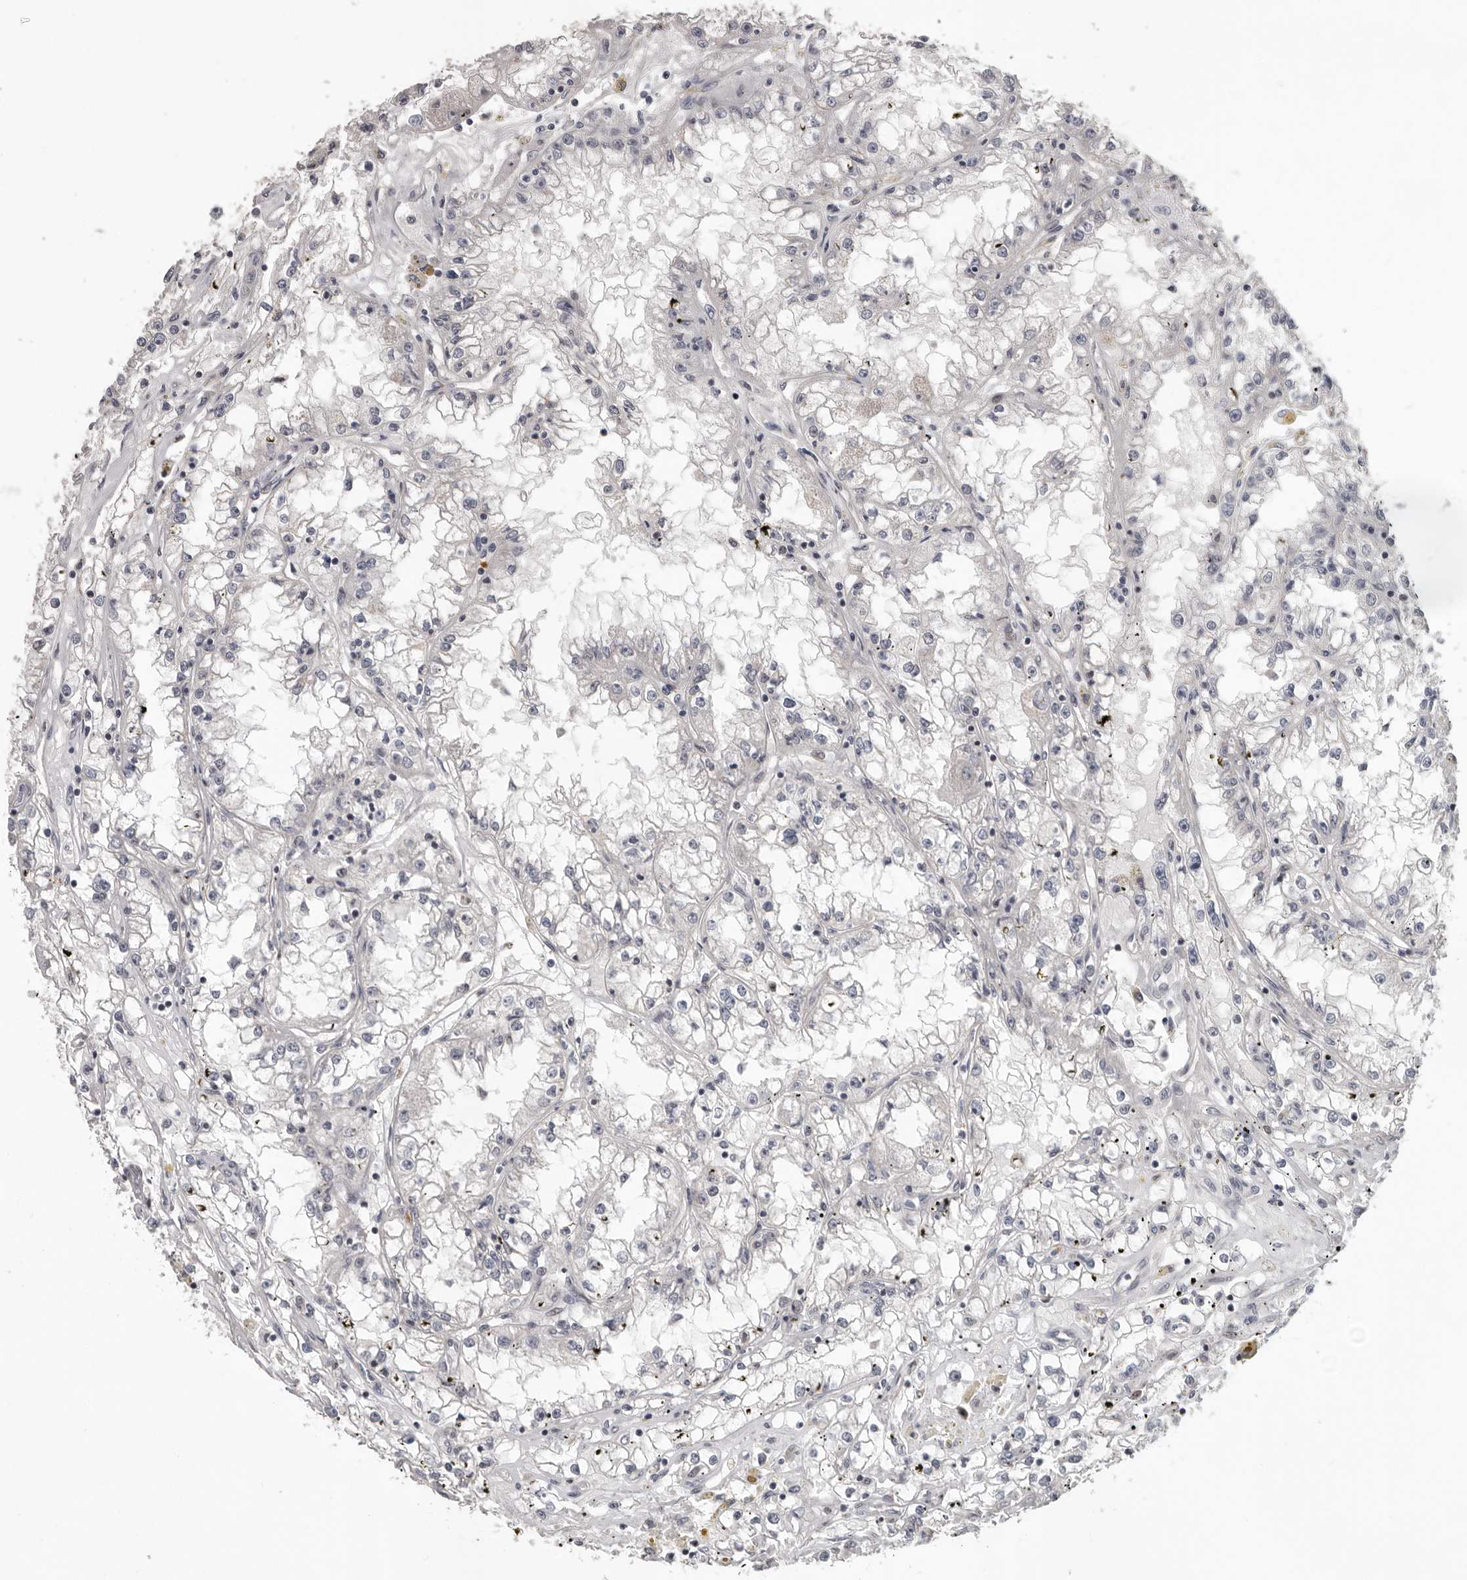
{"staining": {"intensity": "negative", "quantity": "none", "location": "none"}, "tissue": "renal cancer", "cell_type": "Tumor cells", "image_type": "cancer", "snomed": [{"axis": "morphology", "description": "Adenocarcinoma, NOS"}, {"axis": "topography", "description": "Kidney"}], "caption": "IHC of adenocarcinoma (renal) displays no positivity in tumor cells.", "gene": "RALGPS2", "patient": {"sex": "male", "age": 56}}